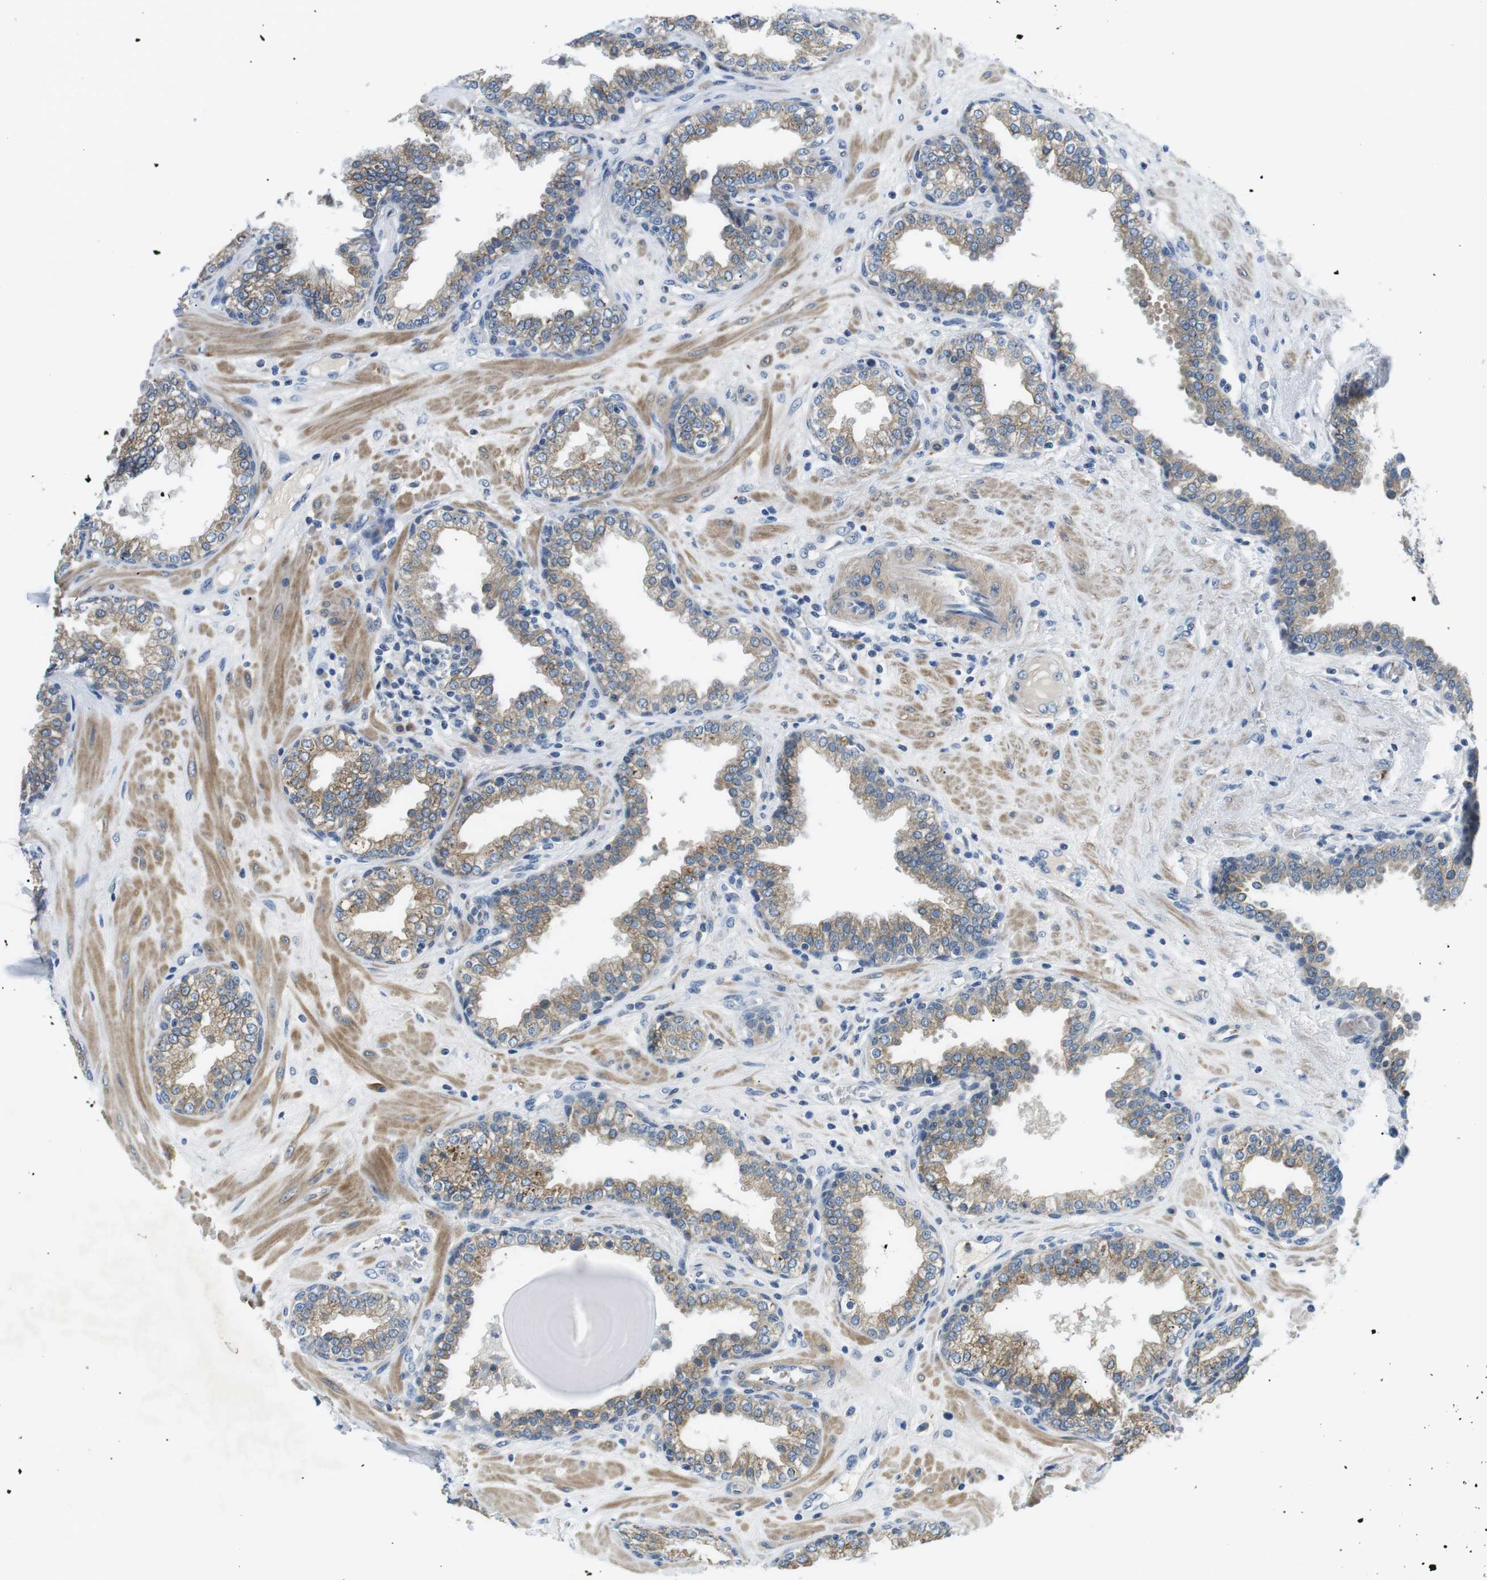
{"staining": {"intensity": "moderate", "quantity": ">75%", "location": "cytoplasmic/membranous"}, "tissue": "prostate", "cell_type": "Glandular cells", "image_type": "normal", "snomed": [{"axis": "morphology", "description": "Normal tissue, NOS"}, {"axis": "topography", "description": "Prostate"}], "caption": "A photomicrograph of human prostate stained for a protein displays moderate cytoplasmic/membranous brown staining in glandular cells. The staining is performed using DAB (3,3'-diaminobenzidine) brown chromogen to label protein expression. The nuclei are counter-stained blue using hematoxylin.", "gene": "WSCD1", "patient": {"sex": "male", "age": 51}}